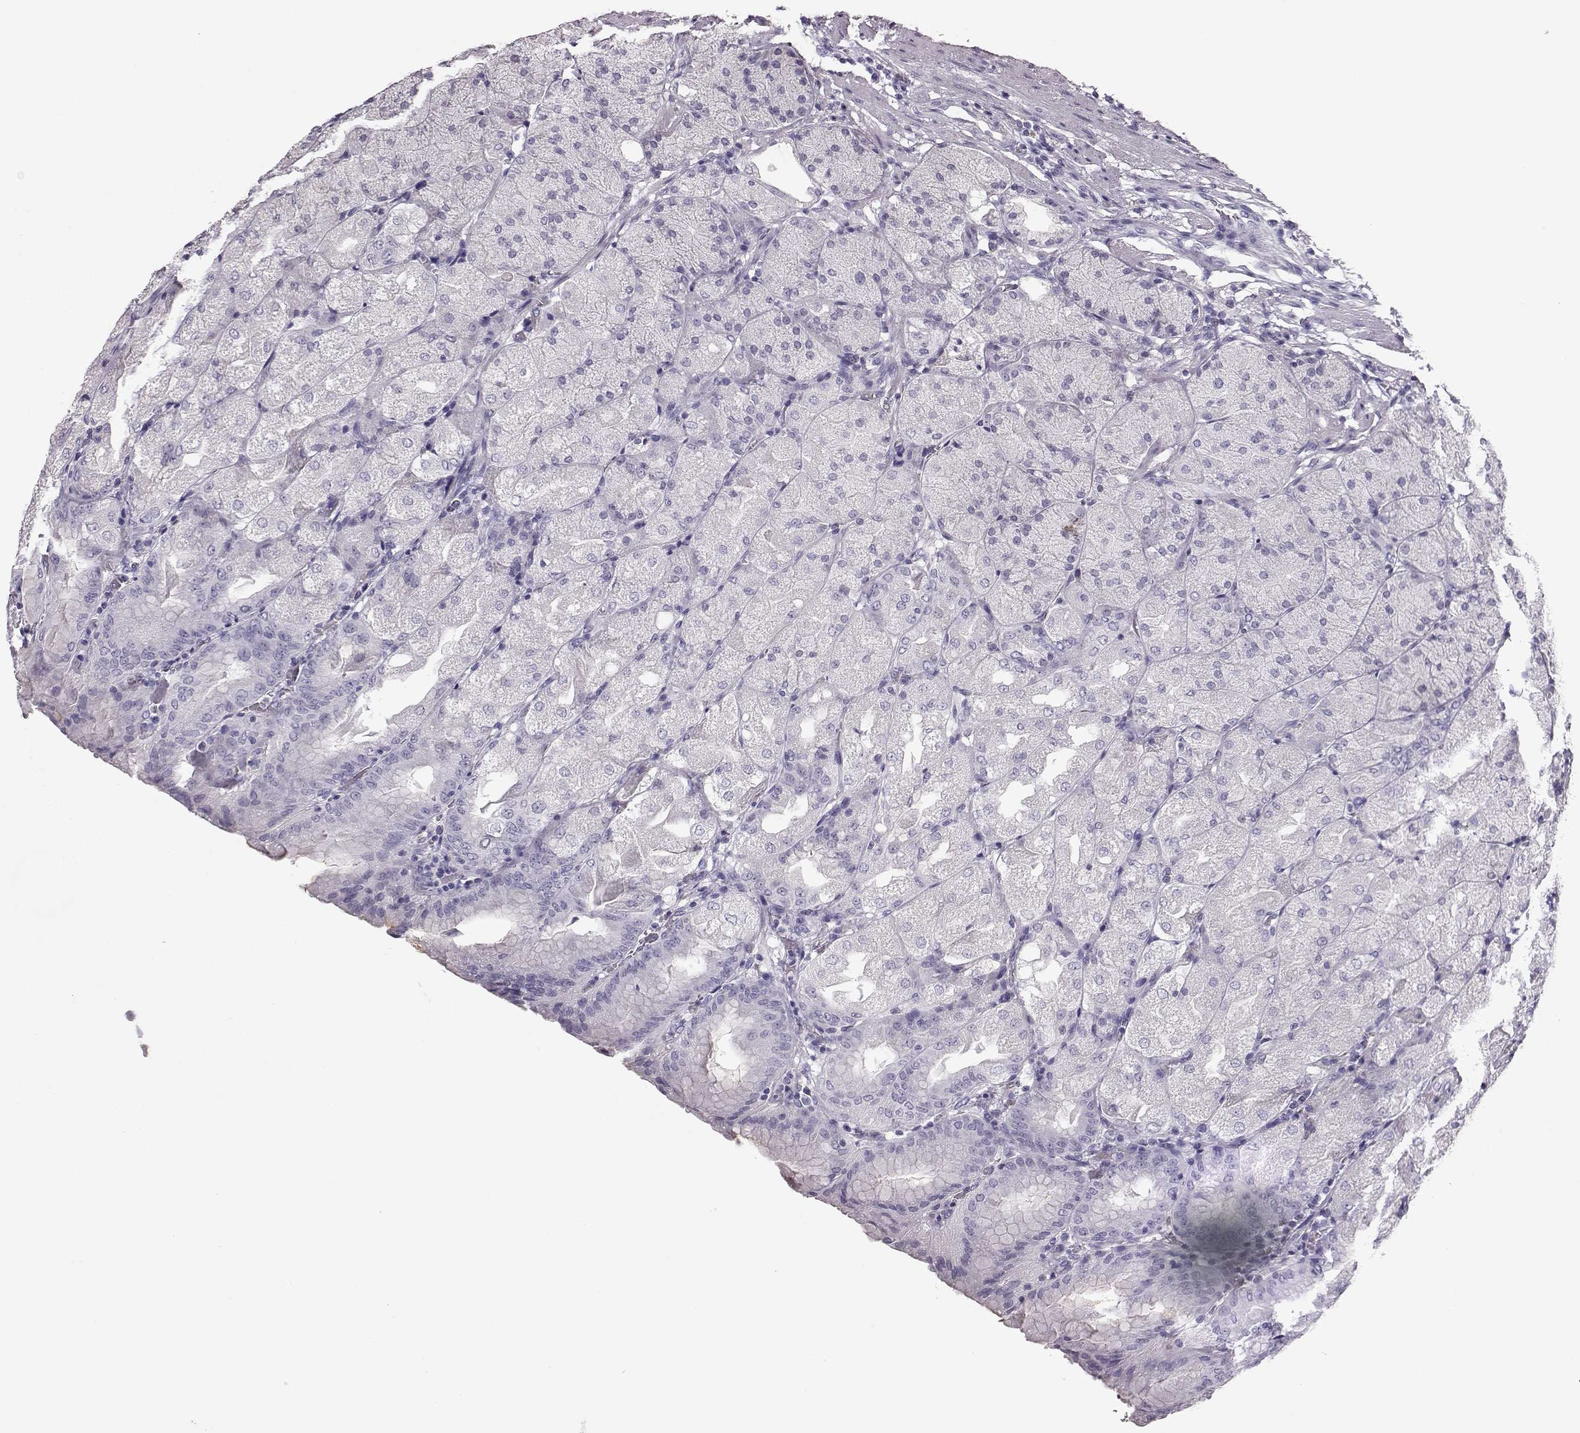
{"staining": {"intensity": "weak", "quantity": "<25%", "location": "cytoplasmic/membranous"}, "tissue": "stomach", "cell_type": "Glandular cells", "image_type": "normal", "snomed": [{"axis": "morphology", "description": "Normal tissue, NOS"}, {"axis": "topography", "description": "Stomach, upper"}, {"axis": "topography", "description": "Stomach"}, {"axis": "topography", "description": "Stomach, lower"}], "caption": "The IHC micrograph has no significant positivity in glandular cells of stomach. Nuclei are stained in blue.", "gene": "BFSP2", "patient": {"sex": "male", "age": 62}}